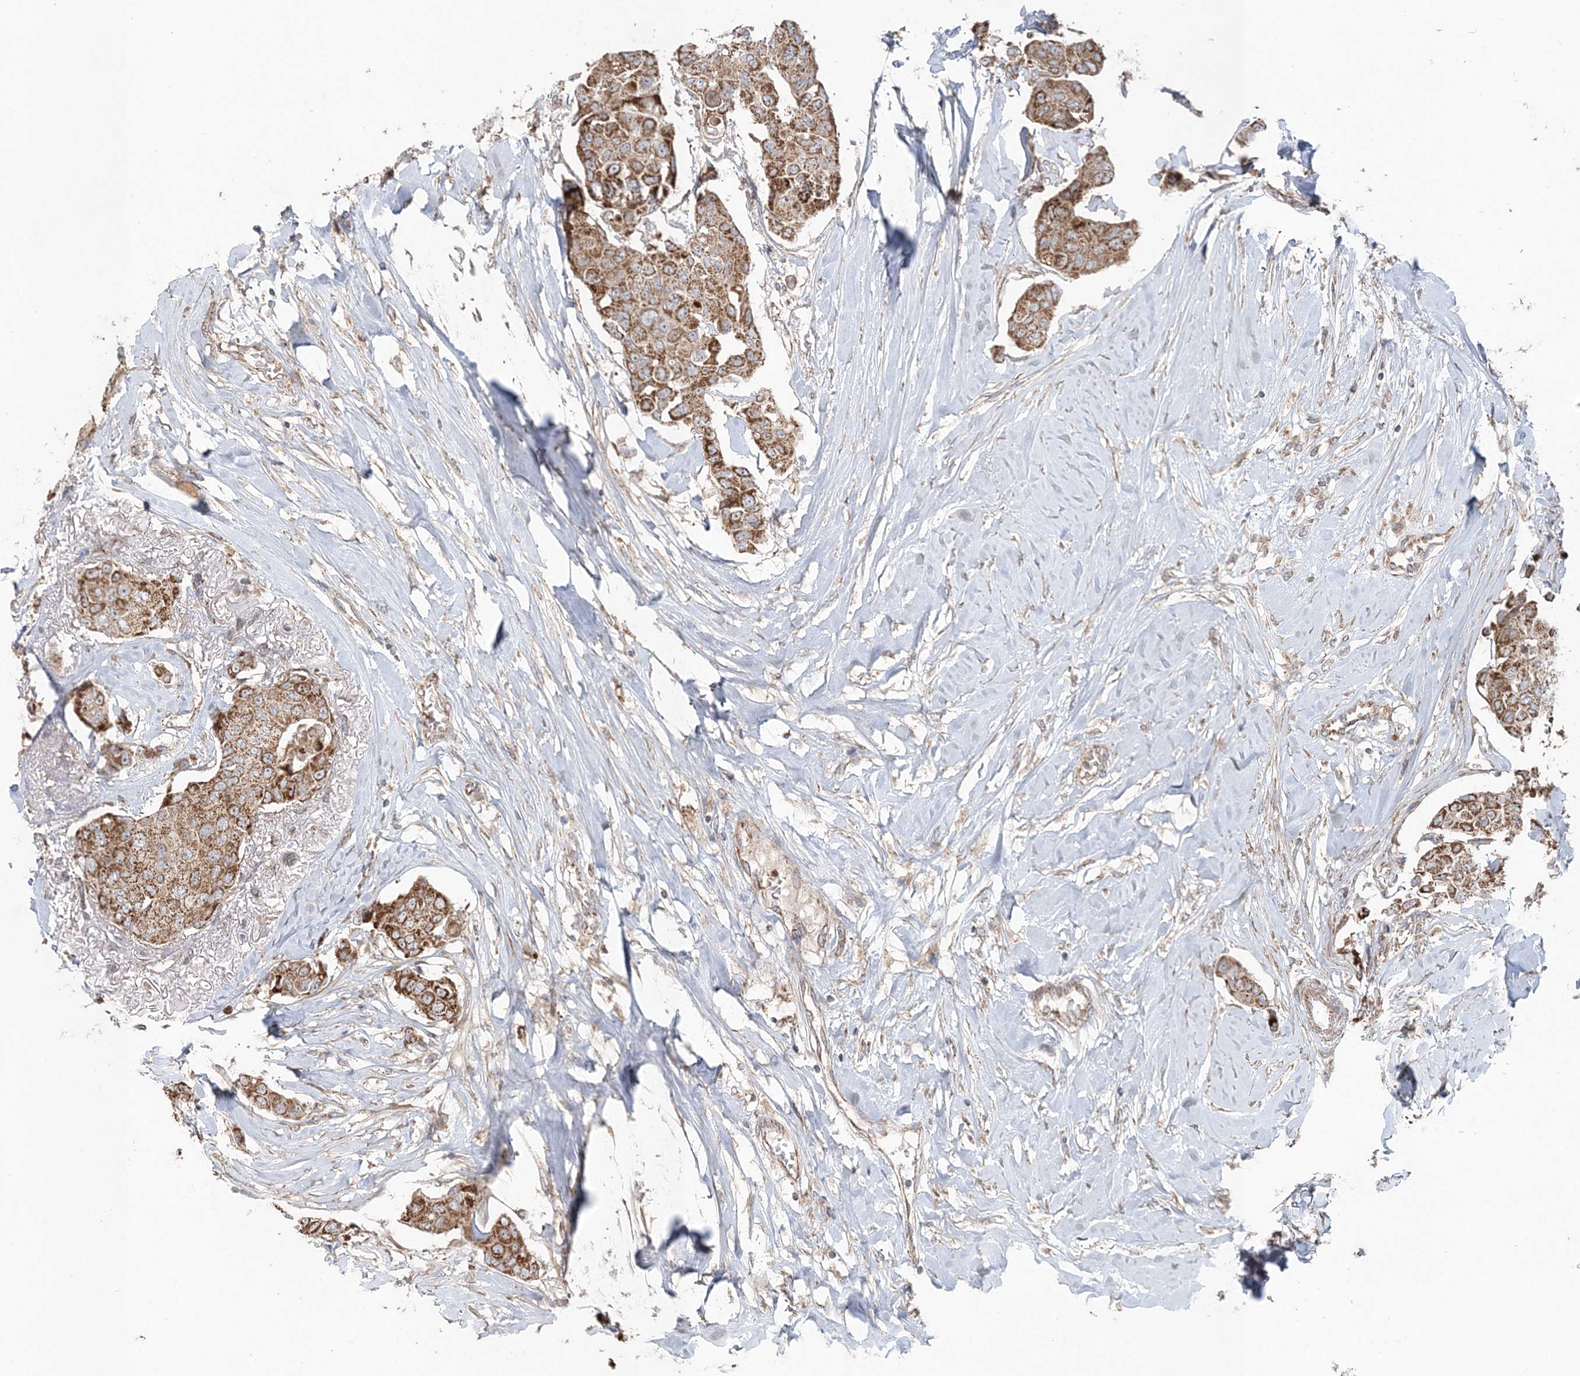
{"staining": {"intensity": "moderate", "quantity": ">75%", "location": "cytoplasmic/membranous"}, "tissue": "breast cancer", "cell_type": "Tumor cells", "image_type": "cancer", "snomed": [{"axis": "morphology", "description": "Duct carcinoma"}, {"axis": "topography", "description": "Breast"}], "caption": "Protein expression analysis of breast invasive ductal carcinoma shows moderate cytoplasmic/membranous expression in about >75% of tumor cells. Using DAB (3,3'-diaminobenzidine) (brown) and hematoxylin (blue) stains, captured at high magnification using brightfield microscopy.", "gene": "LRPPRC", "patient": {"sex": "female", "age": 80}}